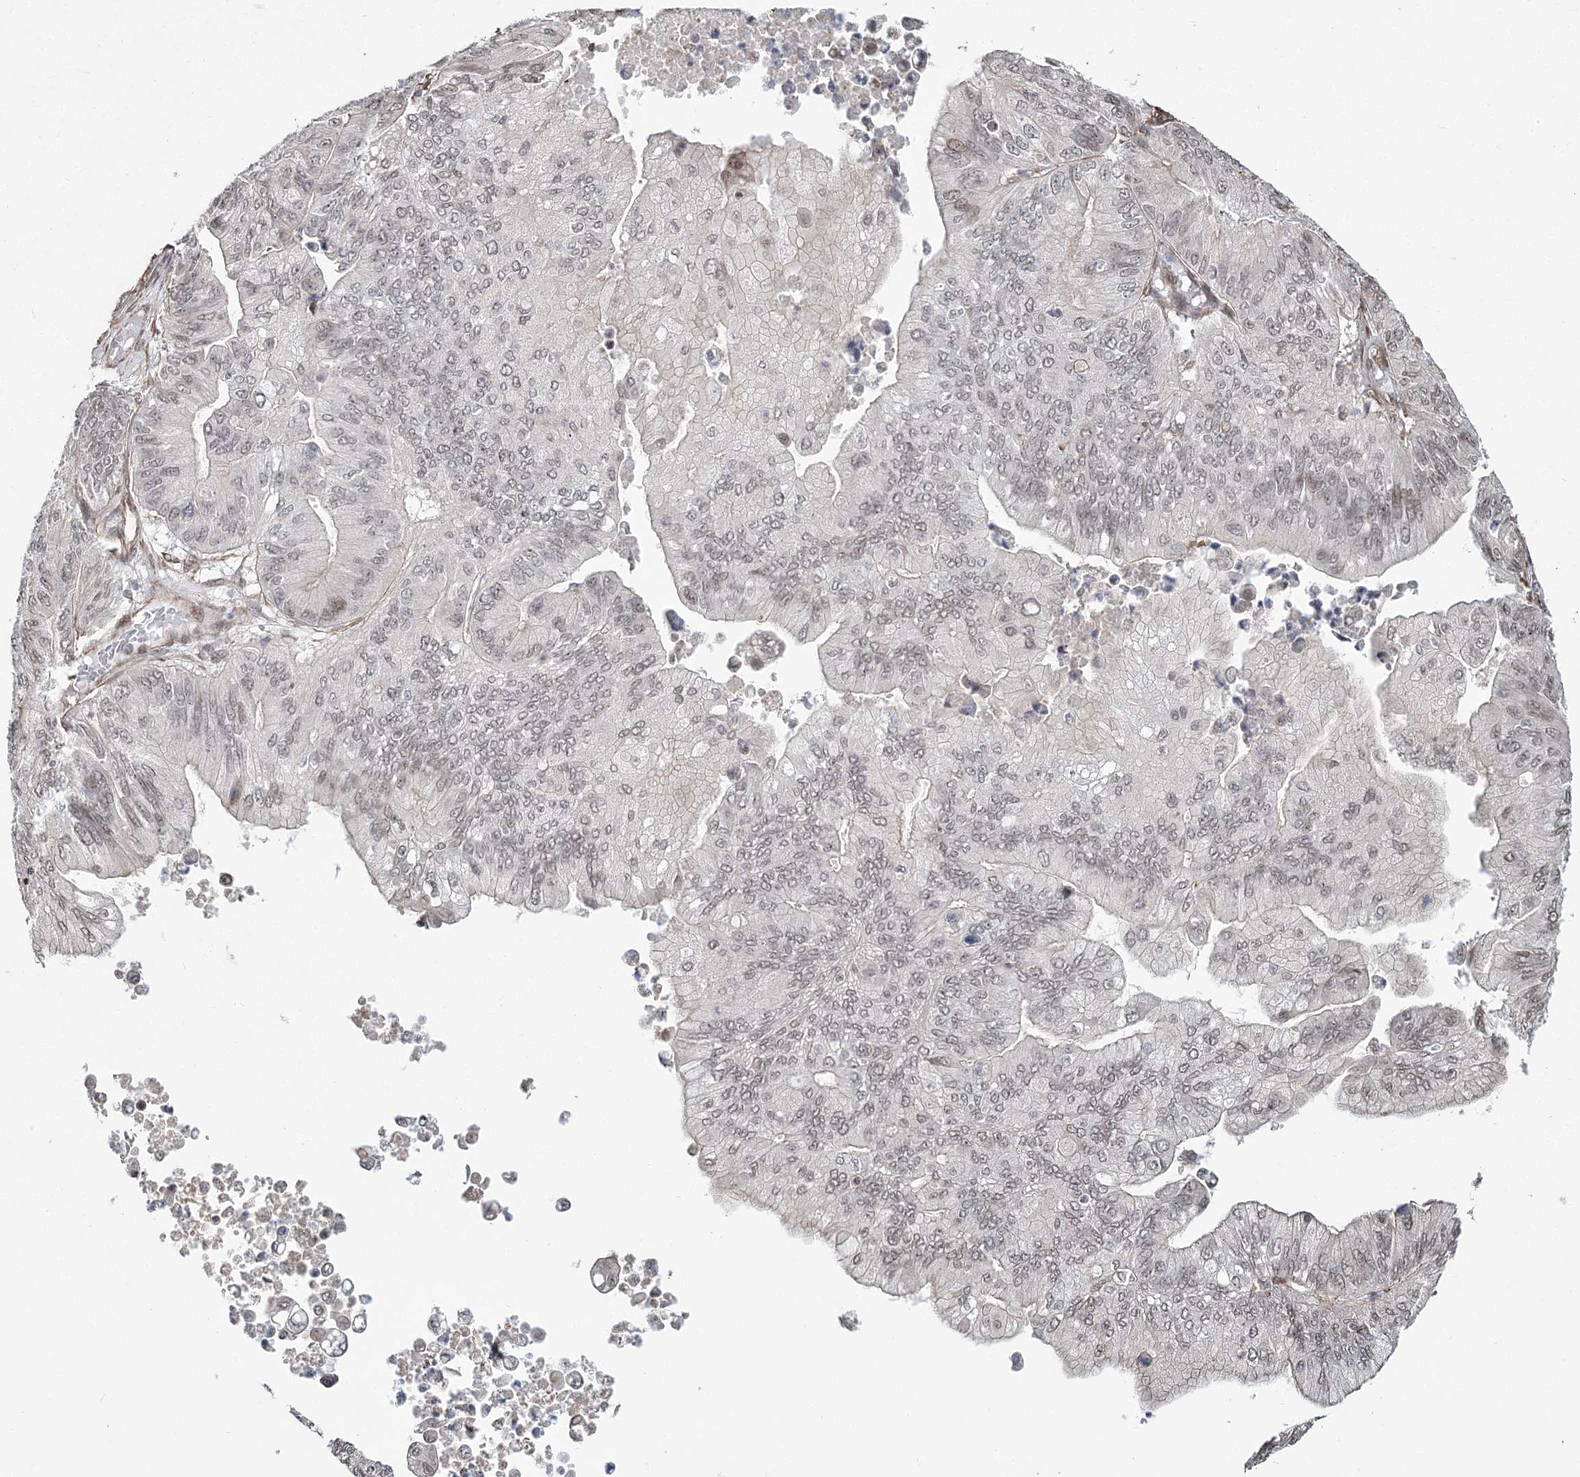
{"staining": {"intensity": "weak", "quantity": "25%-75%", "location": "nuclear"}, "tissue": "ovarian cancer", "cell_type": "Tumor cells", "image_type": "cancer", "snomed": [{"axis": "morphology", "description": "Cystadenocarcinoma, mucinous, NOS"}, {"axis": "topography", "description": "Ovary"}], "caption": "Immunohistochemical staining of human mucinous cystadenocarcinoma (ovarian) displays weak nuclear protein staining in about 25%-75% of tumor cells.", "gene": "ATP11B", "patient": {"sex": "female", "age": 61}}